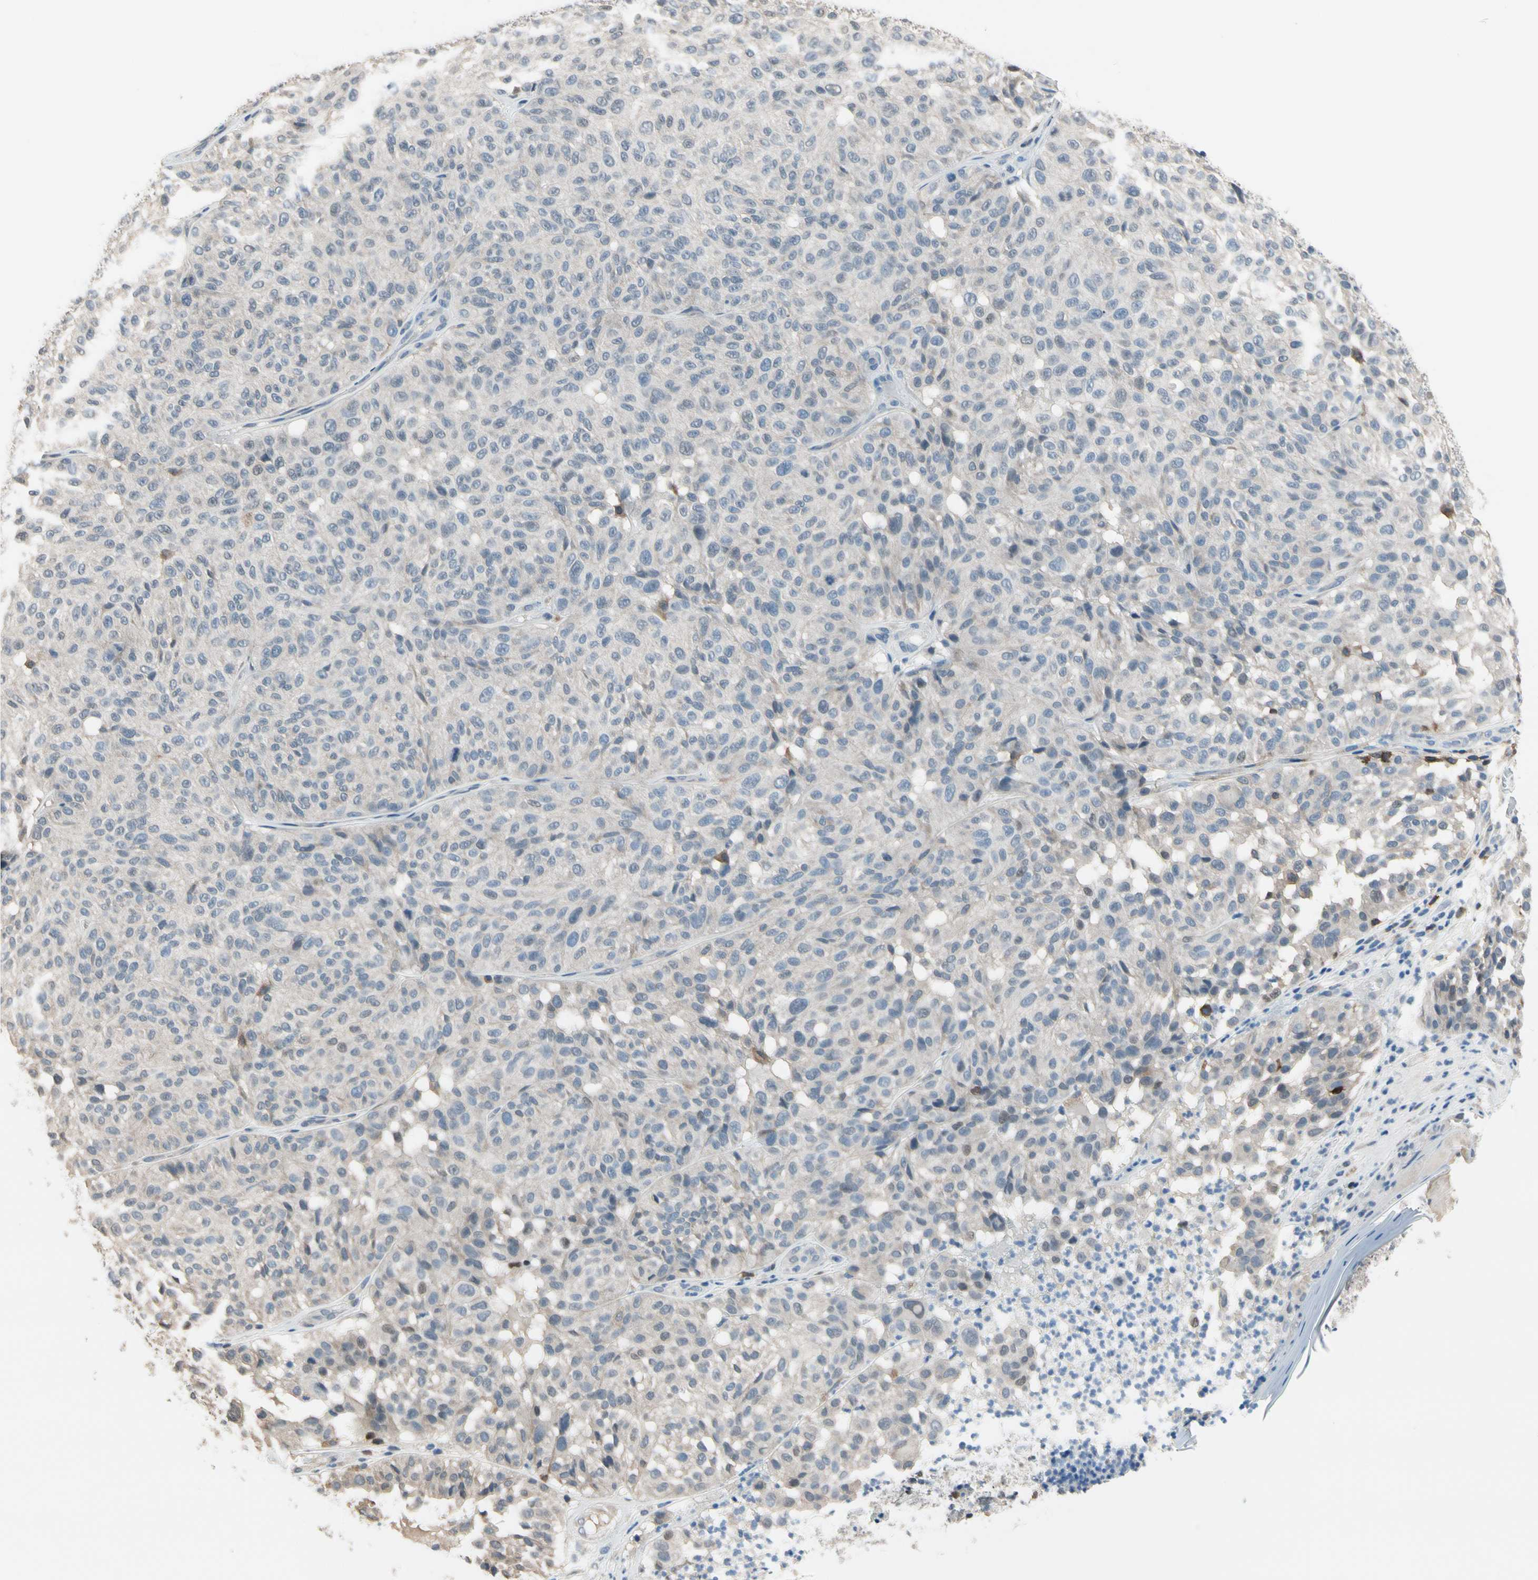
{"staining": {"intensity": "weak", "quantity": "<25%", "location": "cytoplasmic/membranous"}, "tissue": "melanoma", "cell_type": "Tumor cells", "image_type": "cancer", "snomed": [{"axis": "morphology", "description": "Malignant melanoma, NOS"}, {"axis": "topography", "description": "Skin"}], "caption": "Immunohistochemistry (IHC) of human melanoma exhibits no positivity in tumor cells.", "gene": "NFATC2", "patient": {"sex": "female", "age": 46}}